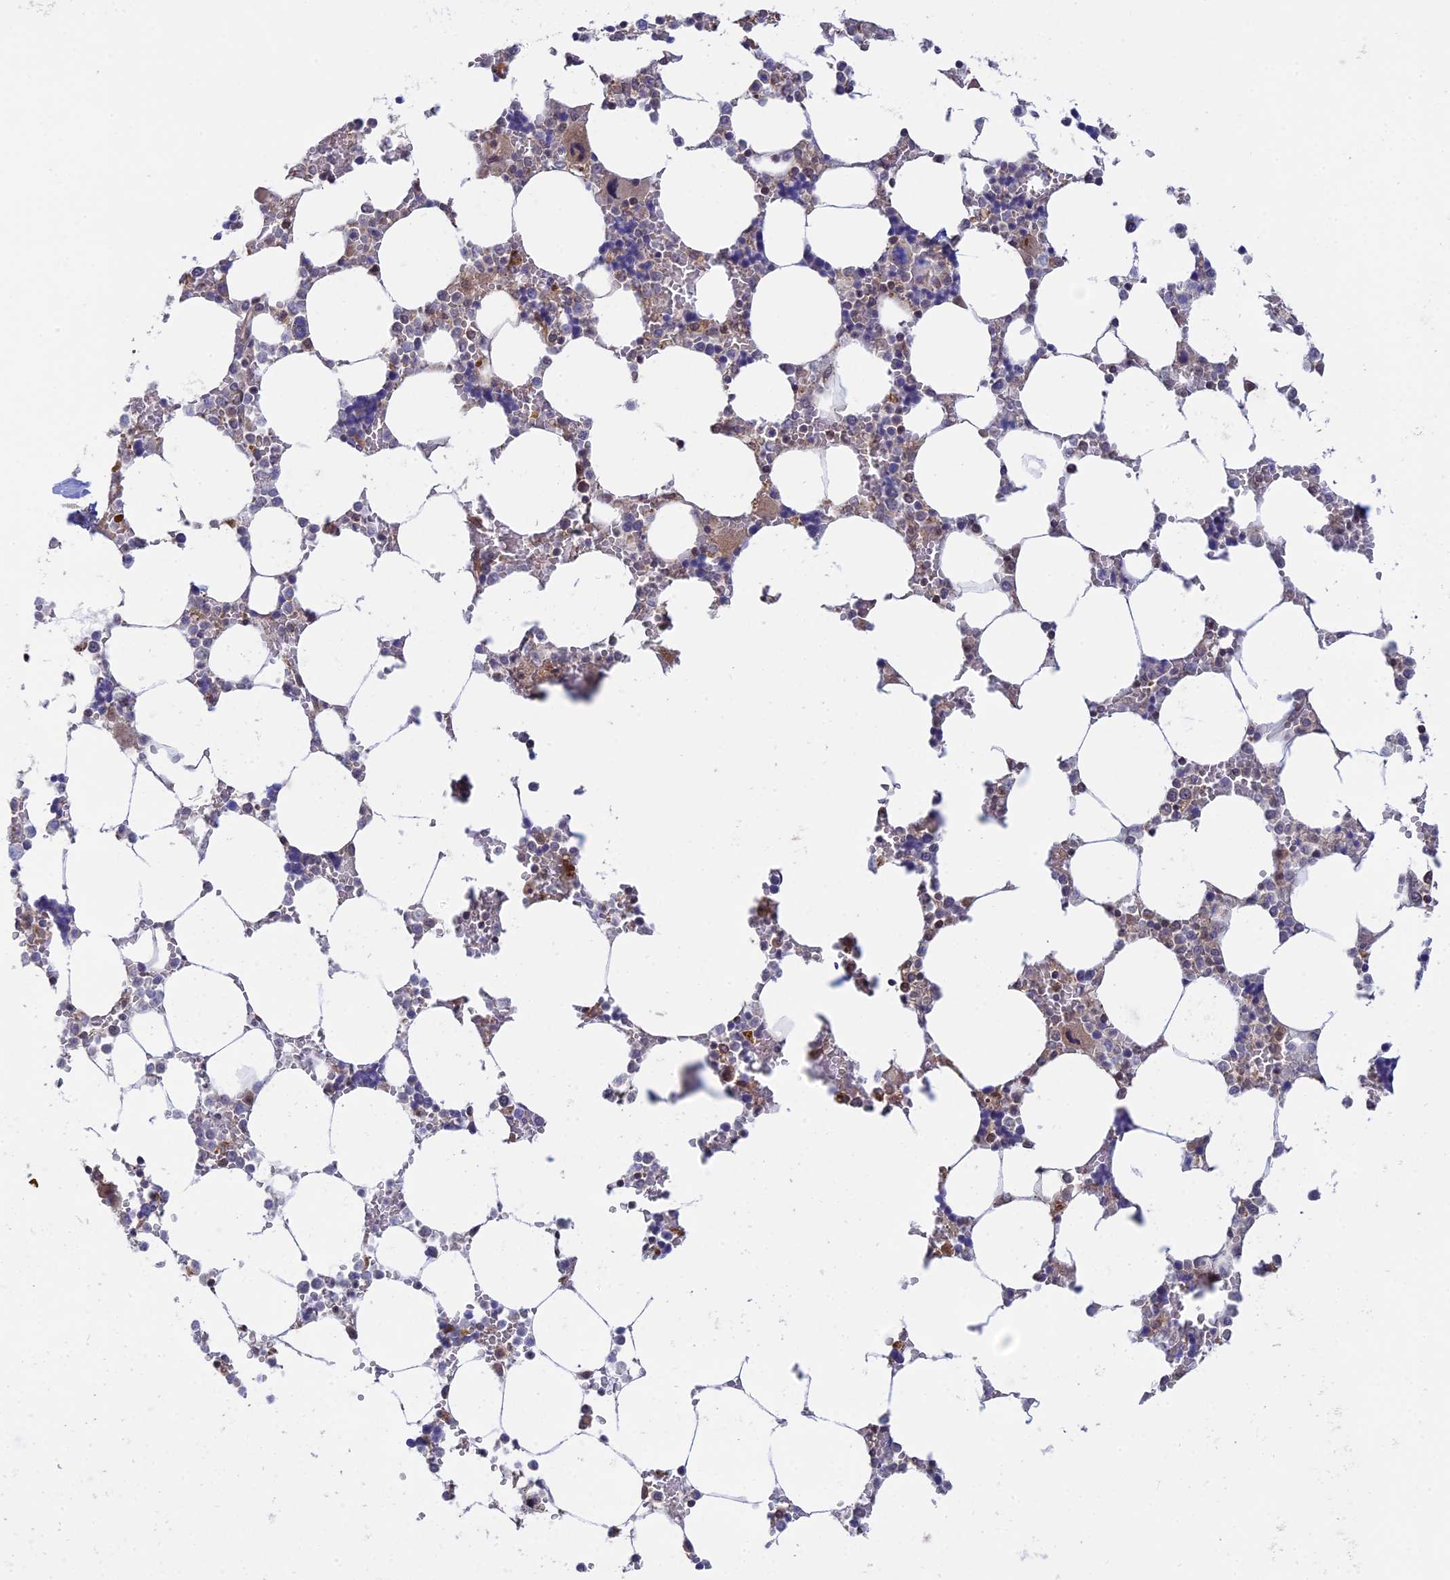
{"staining": {"intensity": "moderate", "quantity": "<25%", "location": "nuclear"}, "tissue": "bone marrow", "cell_type": "Hematopoietic cells", "image_type": "normal", "snomed": [{"axis": "morphology", "description": "Normal tissue, NOS"}, {"axis": "topography", "description": "Bone marrow"}], "caption": "Moderate nuclear protein staining is seen in approximately <25% of hematopoietic cells in bone marrow. The staining was performed using DAB to visualize the protein expression in brown, while the nuclei were stained in blue with hematoxylin (Magnification: 20x).", "gene": "GSKIP", "patient": {"sex": "male", "age": 64}}